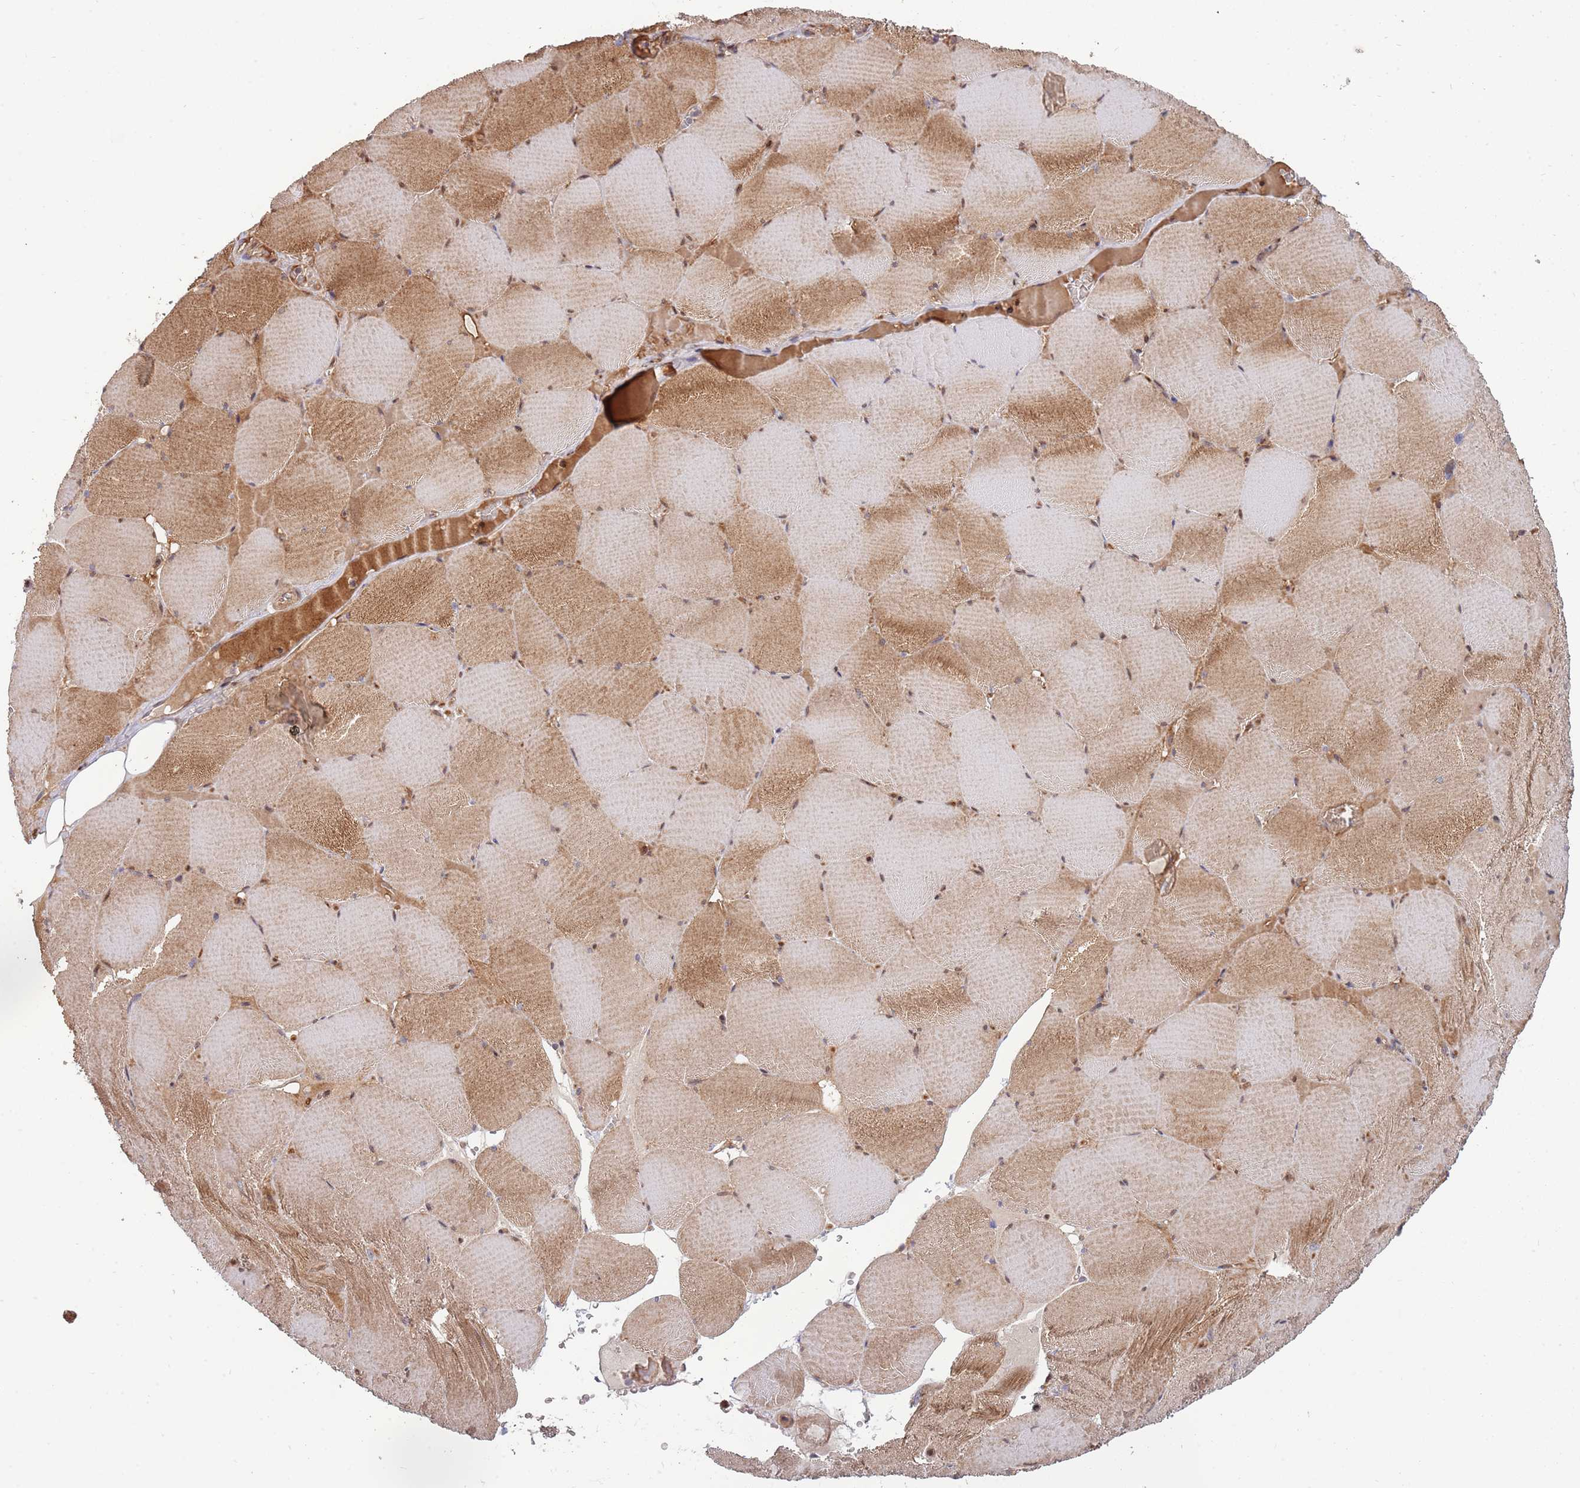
{"staining": {"intensity": "moderate", "quantity": ">75%", "location": "cytoplasmic/membranous,nuclear"}, "tissue": "skeletal muscle", "cell_type": "Myocytes", "image_type": "normal", "snomed": [{"axis": "morphology", "description": "Normal tissue, NOS"}, {"axis": "topography", "description": "Skeletal muscle"}, {"axis": "topography", "description": "Head-Neck"}], "caption": "Protein staining by immunohistochemistry (IHC) reveals moderate cytoplasmic/membranous,nuclear expression in about >75% of myocytes in unremarkable skeletal muscle.", "gene": "SYNDIG1L", "patient": {"sex": "male", "age": 66}}